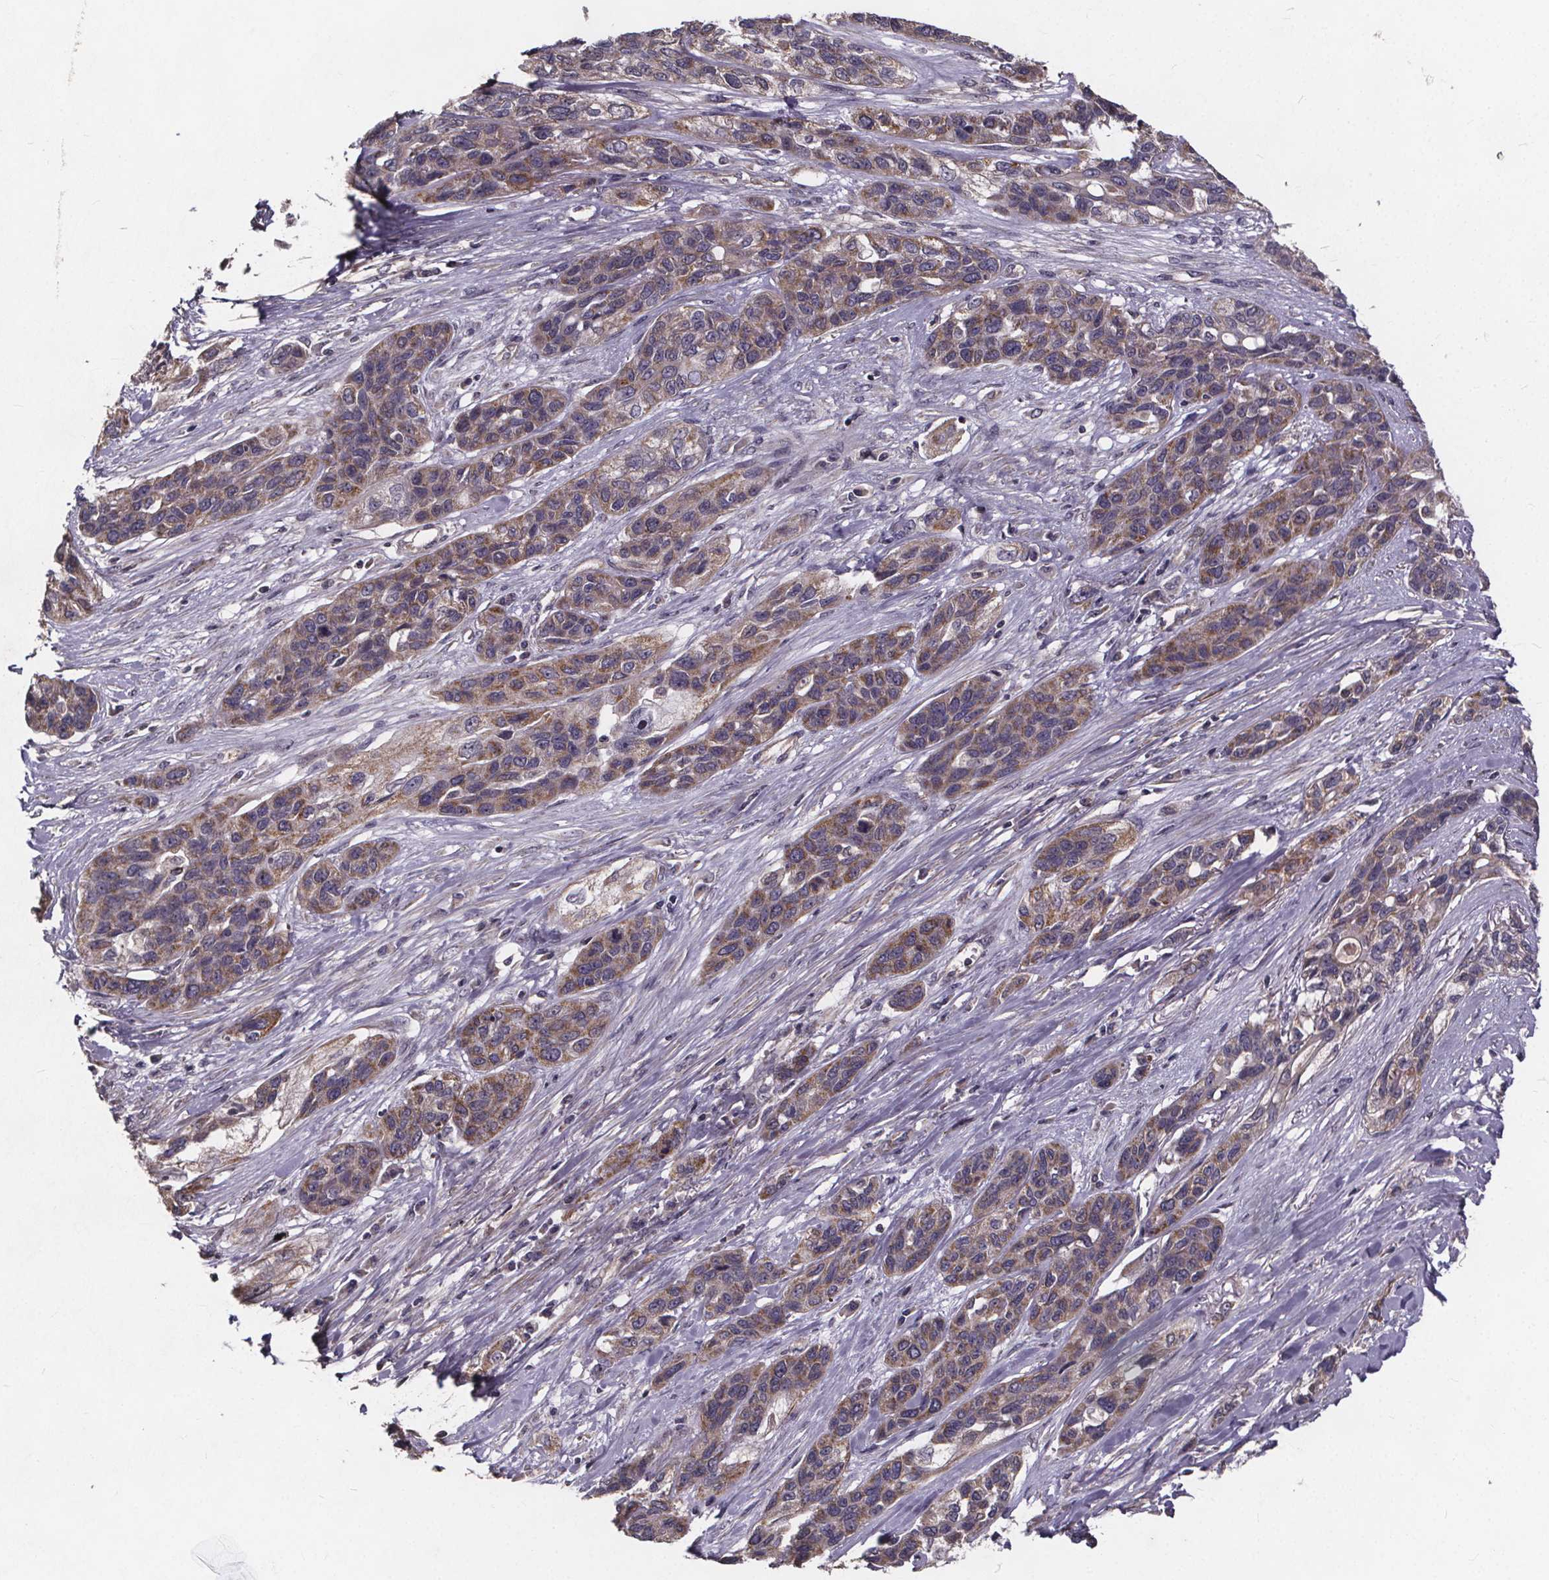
{"staining": {"intensity": "moderate", "quantity": "25%-75%", "location": "cytoplasmic/membranous"}, "tissue": "lung cancer", "cell_type": "Tumor cells", "image_type": "cancer", "snomed": [{"axis": "morphology", "description": "Squamous cell carcinoma, NOS"}, {"axis": "topography", "description": "Lung"}], "caption": "Tumor cells reveal moderate cytoplasmic/membranous expression in about 25%-75% of cells in lung cancer (squamous cell carcinoma).", "gene": "YME1L1", "patient": {"sex": "female", "age": 70}}